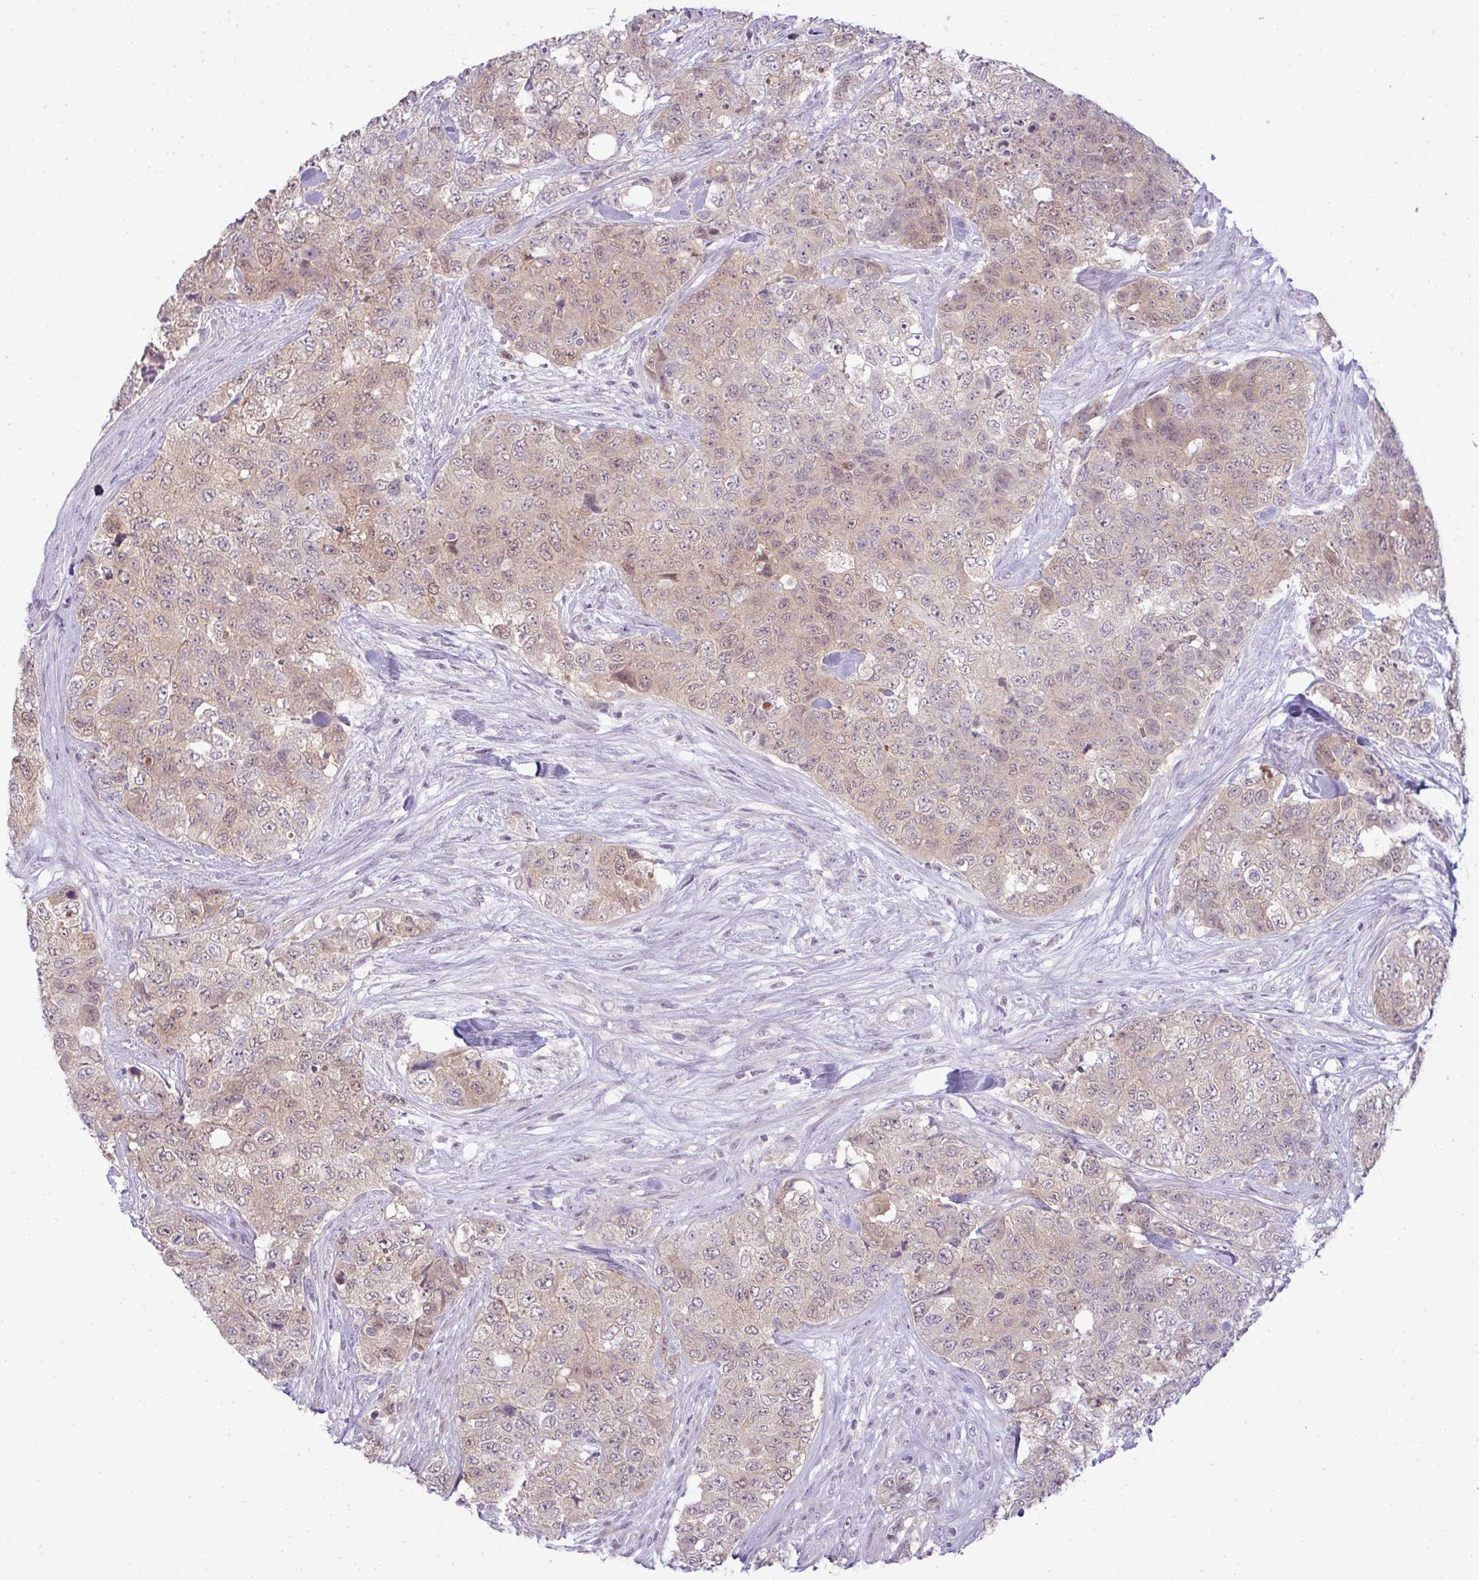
{"staining": {"intensity": "weak", "quantity": ">75%", "location": "cytoplasmic/membranous"}, "tissue": "urothelial cancer", "cell_type": "Tumor cells", "image_type": "cancer", "snomed": [{"axis": "morphology", "description": "Urothelial carcinoma, High grade"}, {"axis": "topography", "description": "Urinary bladder"}], "caption": "DAB (3,3'-diaminobenzidine) immunohistochemical staining of human high-grade urothelial carcinoma displays weak cytoplasmic/membranous protein expression in about >75% of tumor cells. Nuclei are stained in blue.", "gene": "CSE1L", "patient": {"sex": "female", "age": 78}}